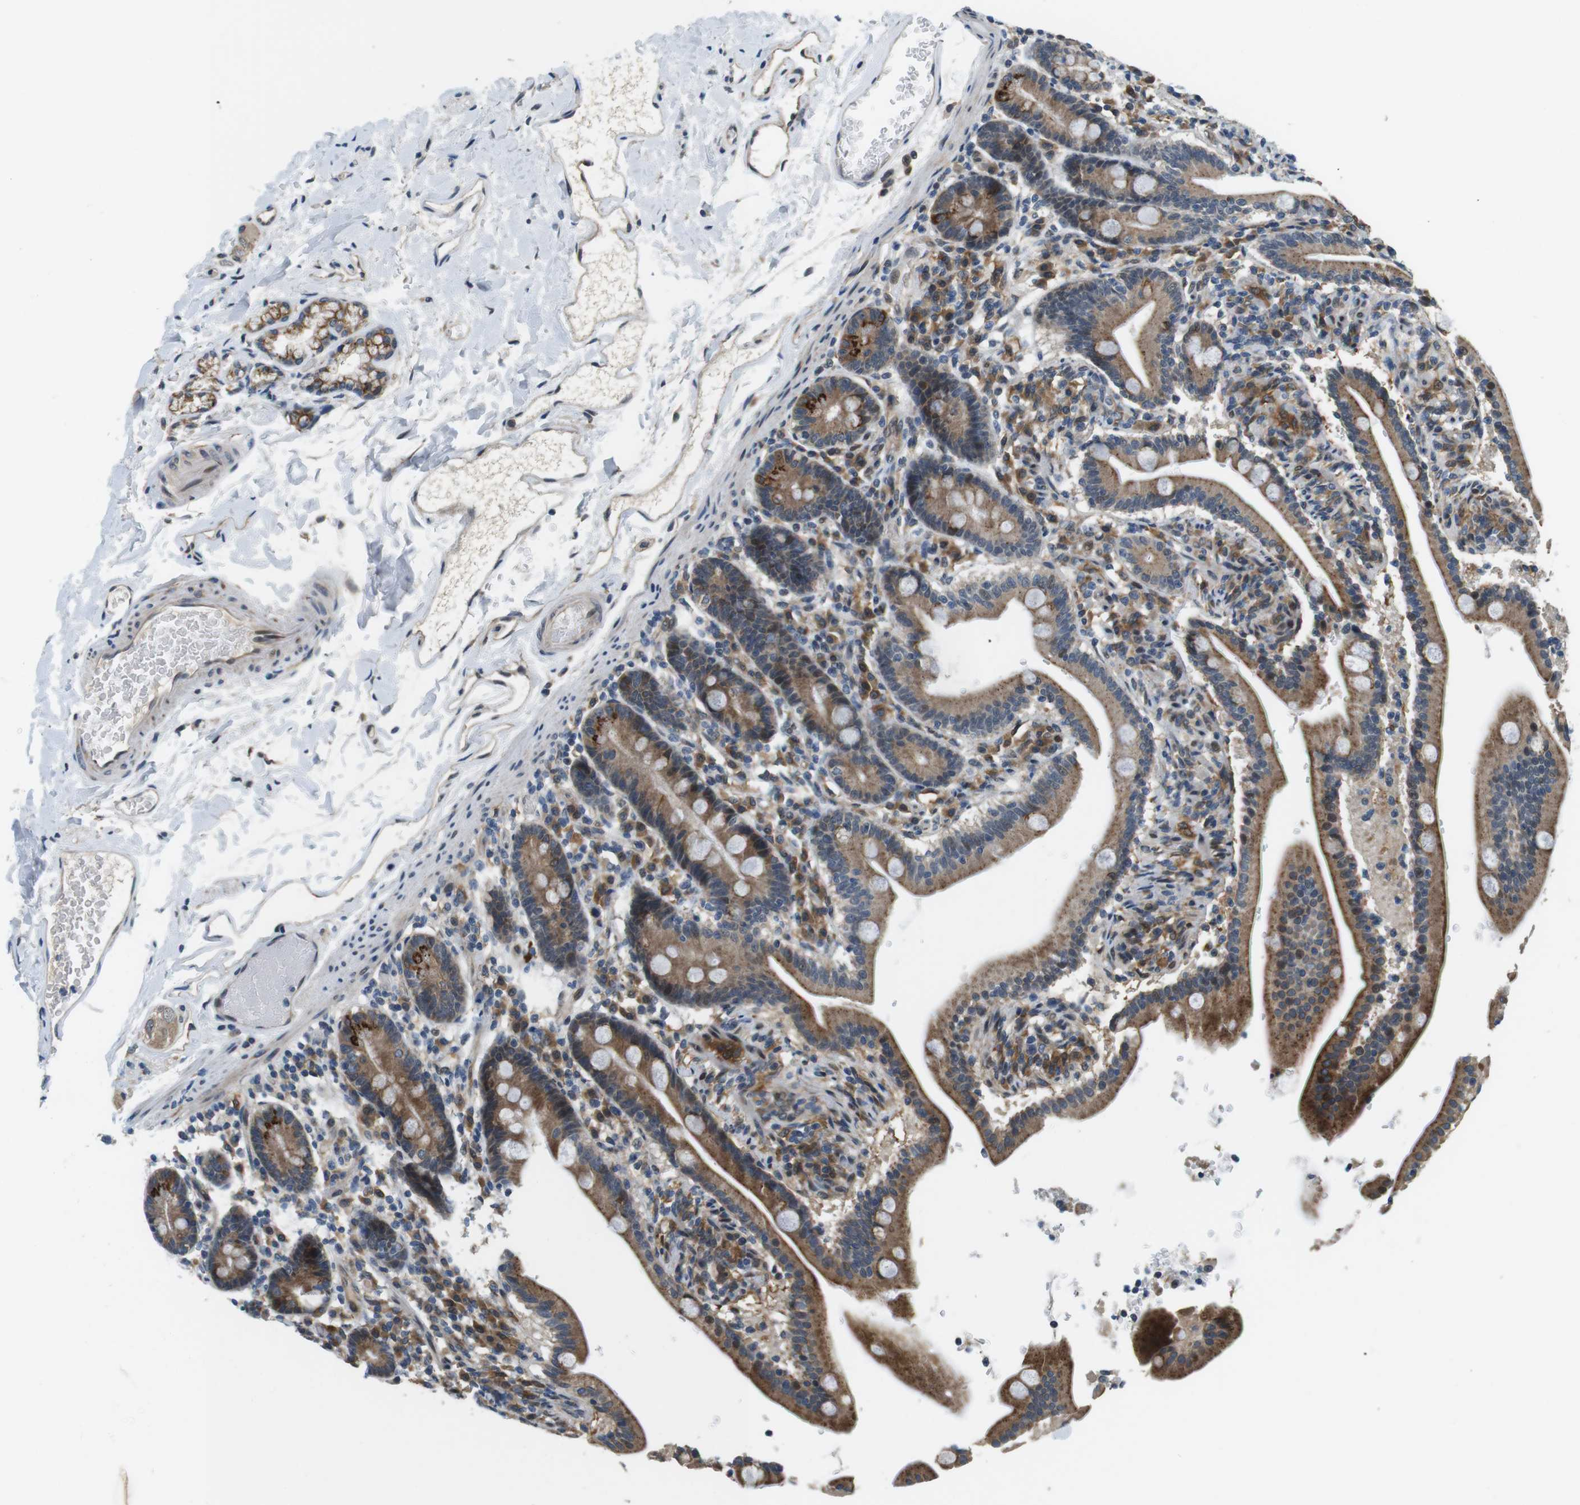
{"staining": {"intensity": "moderate", "quantity": ">75%", "location": "cytoplasmic/membranous"}, "tissue": "duodenum", "cell_type": "Glandular cells", "image_type": "normal", "snomed": [{"axis": "morphology", "description": "Normal tissue, NOS"}, {"axis": "topography", "description": "Duodenum"}], "caption": "High-magnification brightfield microscopy of normal duodenum stained with DAB (brown) and counterstained with hematoxylin (blue). glandular cells exhibit moderate cytoplasmic/membranous expression is identified in approximately>75% of cells.", "gene": "PALD1", "patient": {"sex": "male", "age": 54}}